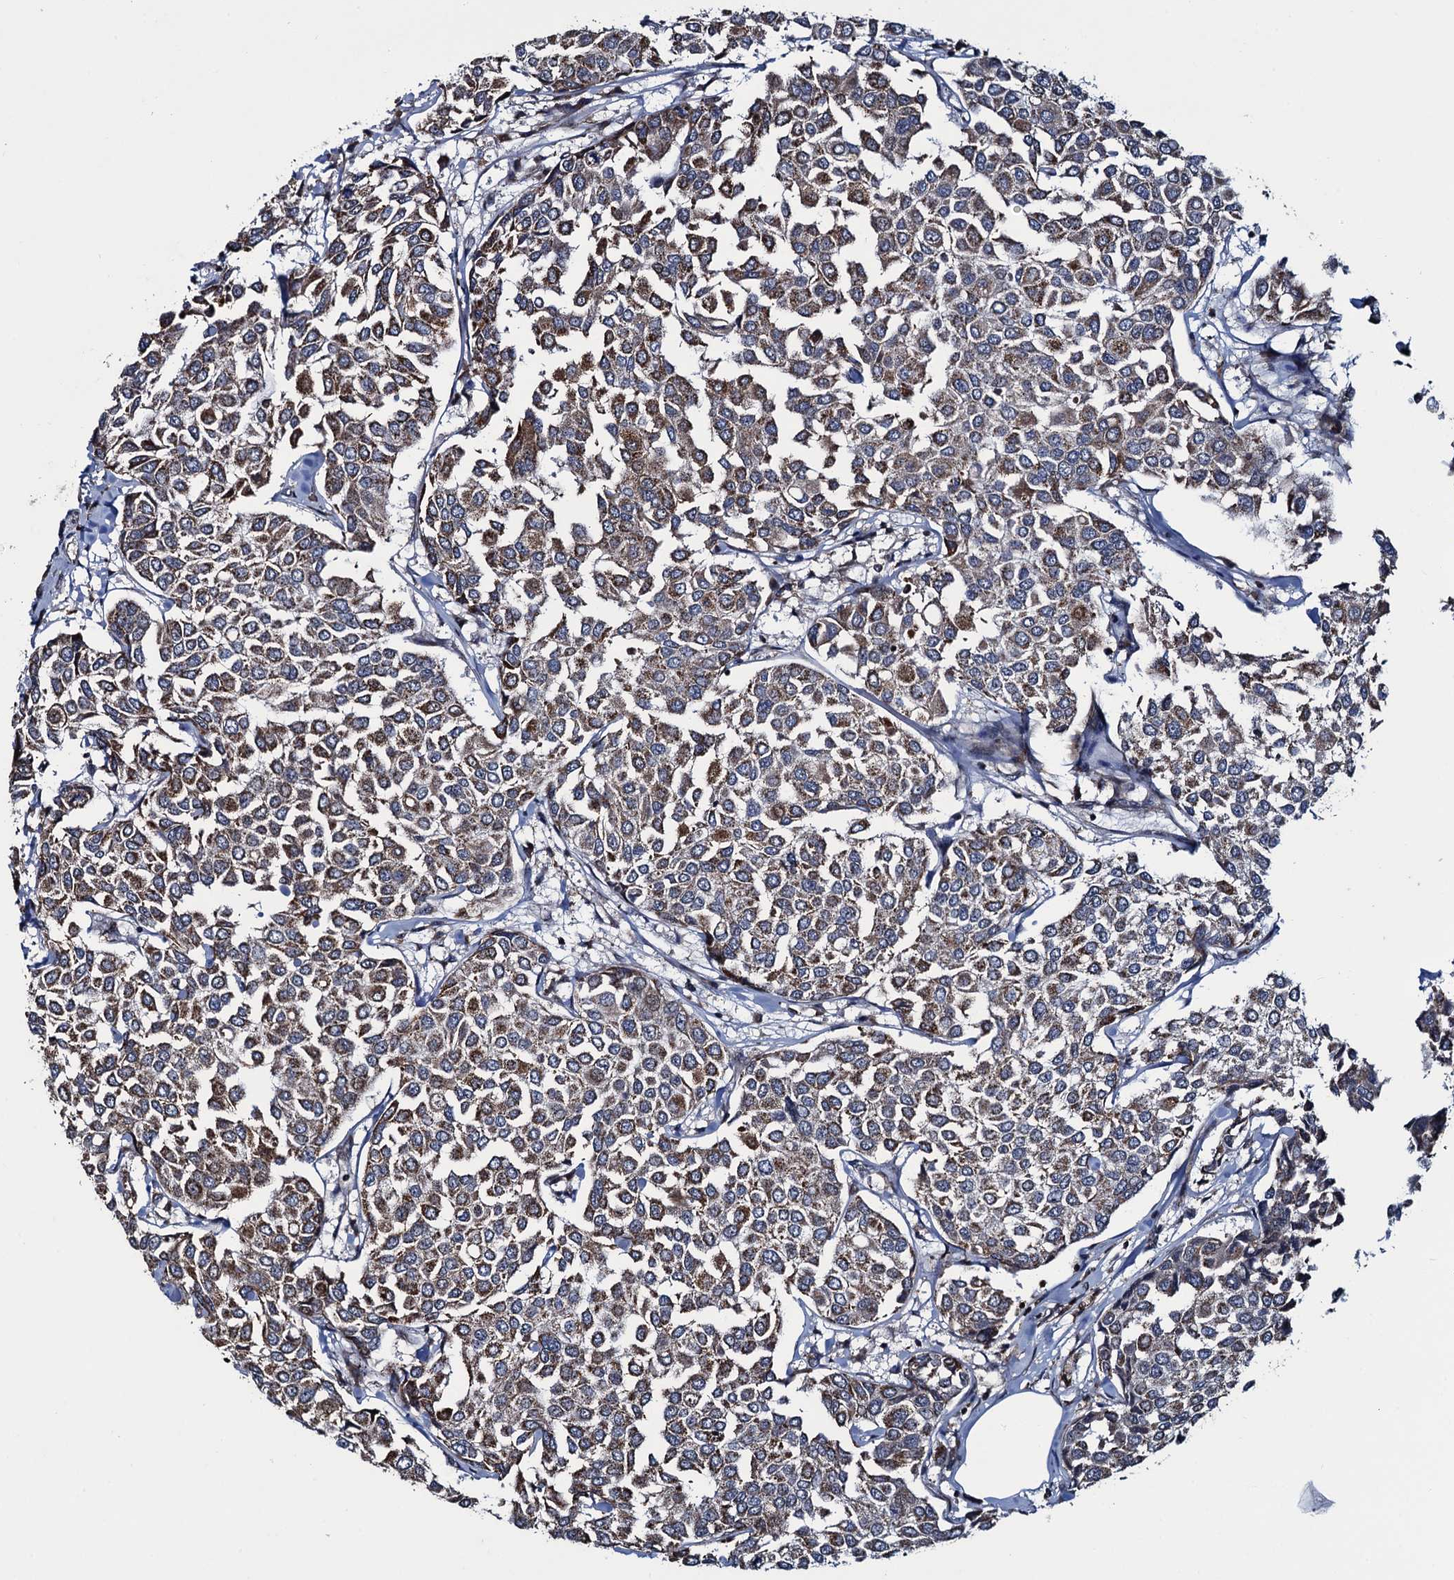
{"staining": {"intensity": "moderate", "quantity": ">75%", "location": "cytoplasmic/membranous"}, "tissue": "breast cancer", "cell_type": "Tumor cells", "image_type": "cancer", "snomed": [{"axis": "morphology", "description": "Duct carcinoma"}, {"axis": "topography", "description": "Breast"}], "caption": "This histopathology image demonstrates IHC staining of breast cancer (infiltrating ductal carcinoma), with medium moderate cytoplasmic/membranous expression in about >75% of tumor cells.", "gene": "CCDC102A", "patient": {"sex": "female", "age": 55}}